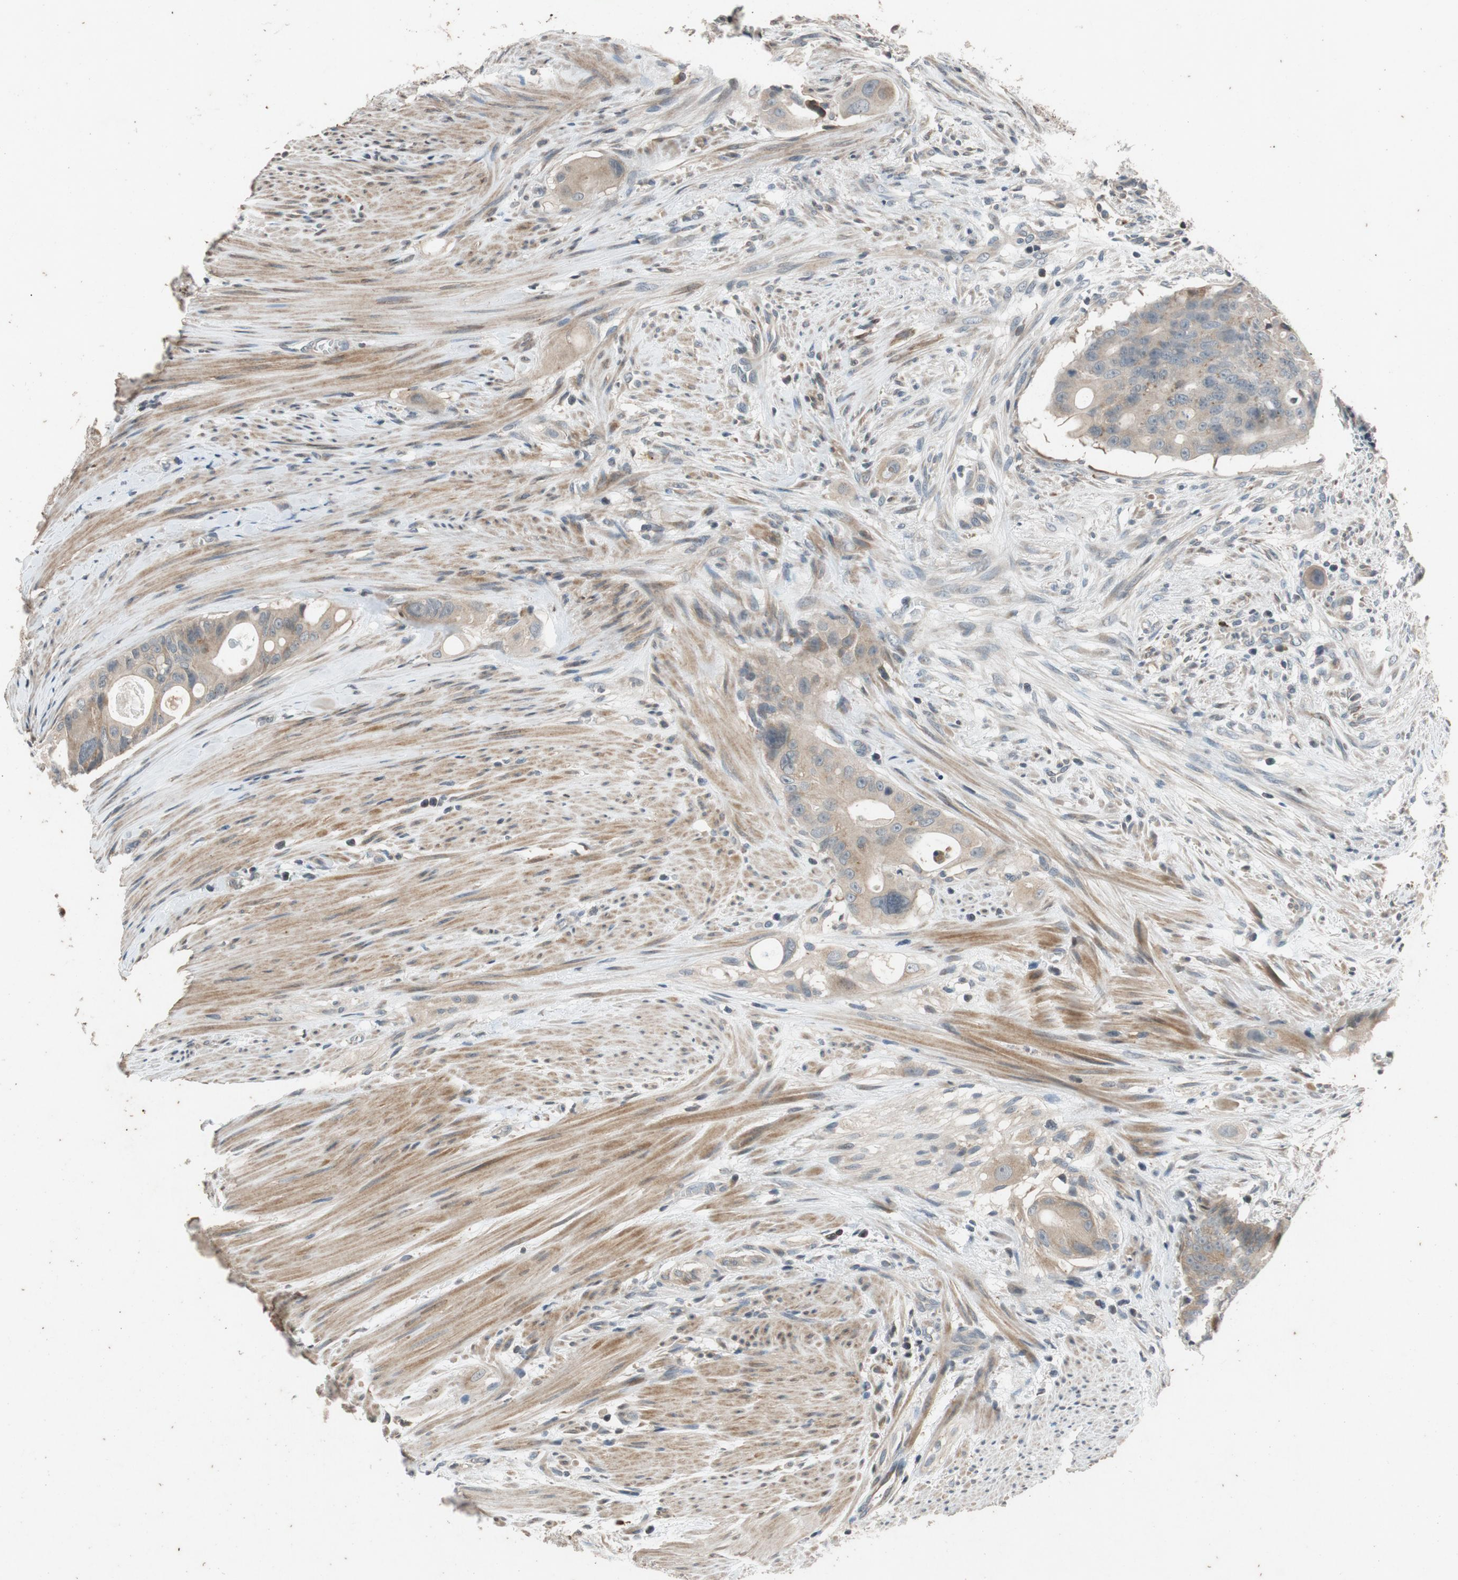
{"staining": {"intensity": "weak", "quantity": ">75%", "location": "cytoplasmic/membranous"}, "tissue": "colorectal cancer", "cell_type": "Tumor cells", "image_type": "cancer", "snomed": [{"axis": "morphology", "description": "Adenocarcinoma, NOS"}, {"axis": "topography", "description": "Colon"}], "caption": "High-power microscopy captured an IHC histopathology image of colorectal adenocarcinoma, revealing weak cytoplasmic/membranous expression in approximately >75% of tumor cells.", "gene": "ATP2C1", "patient": {"sex": "female", "age": 57}}